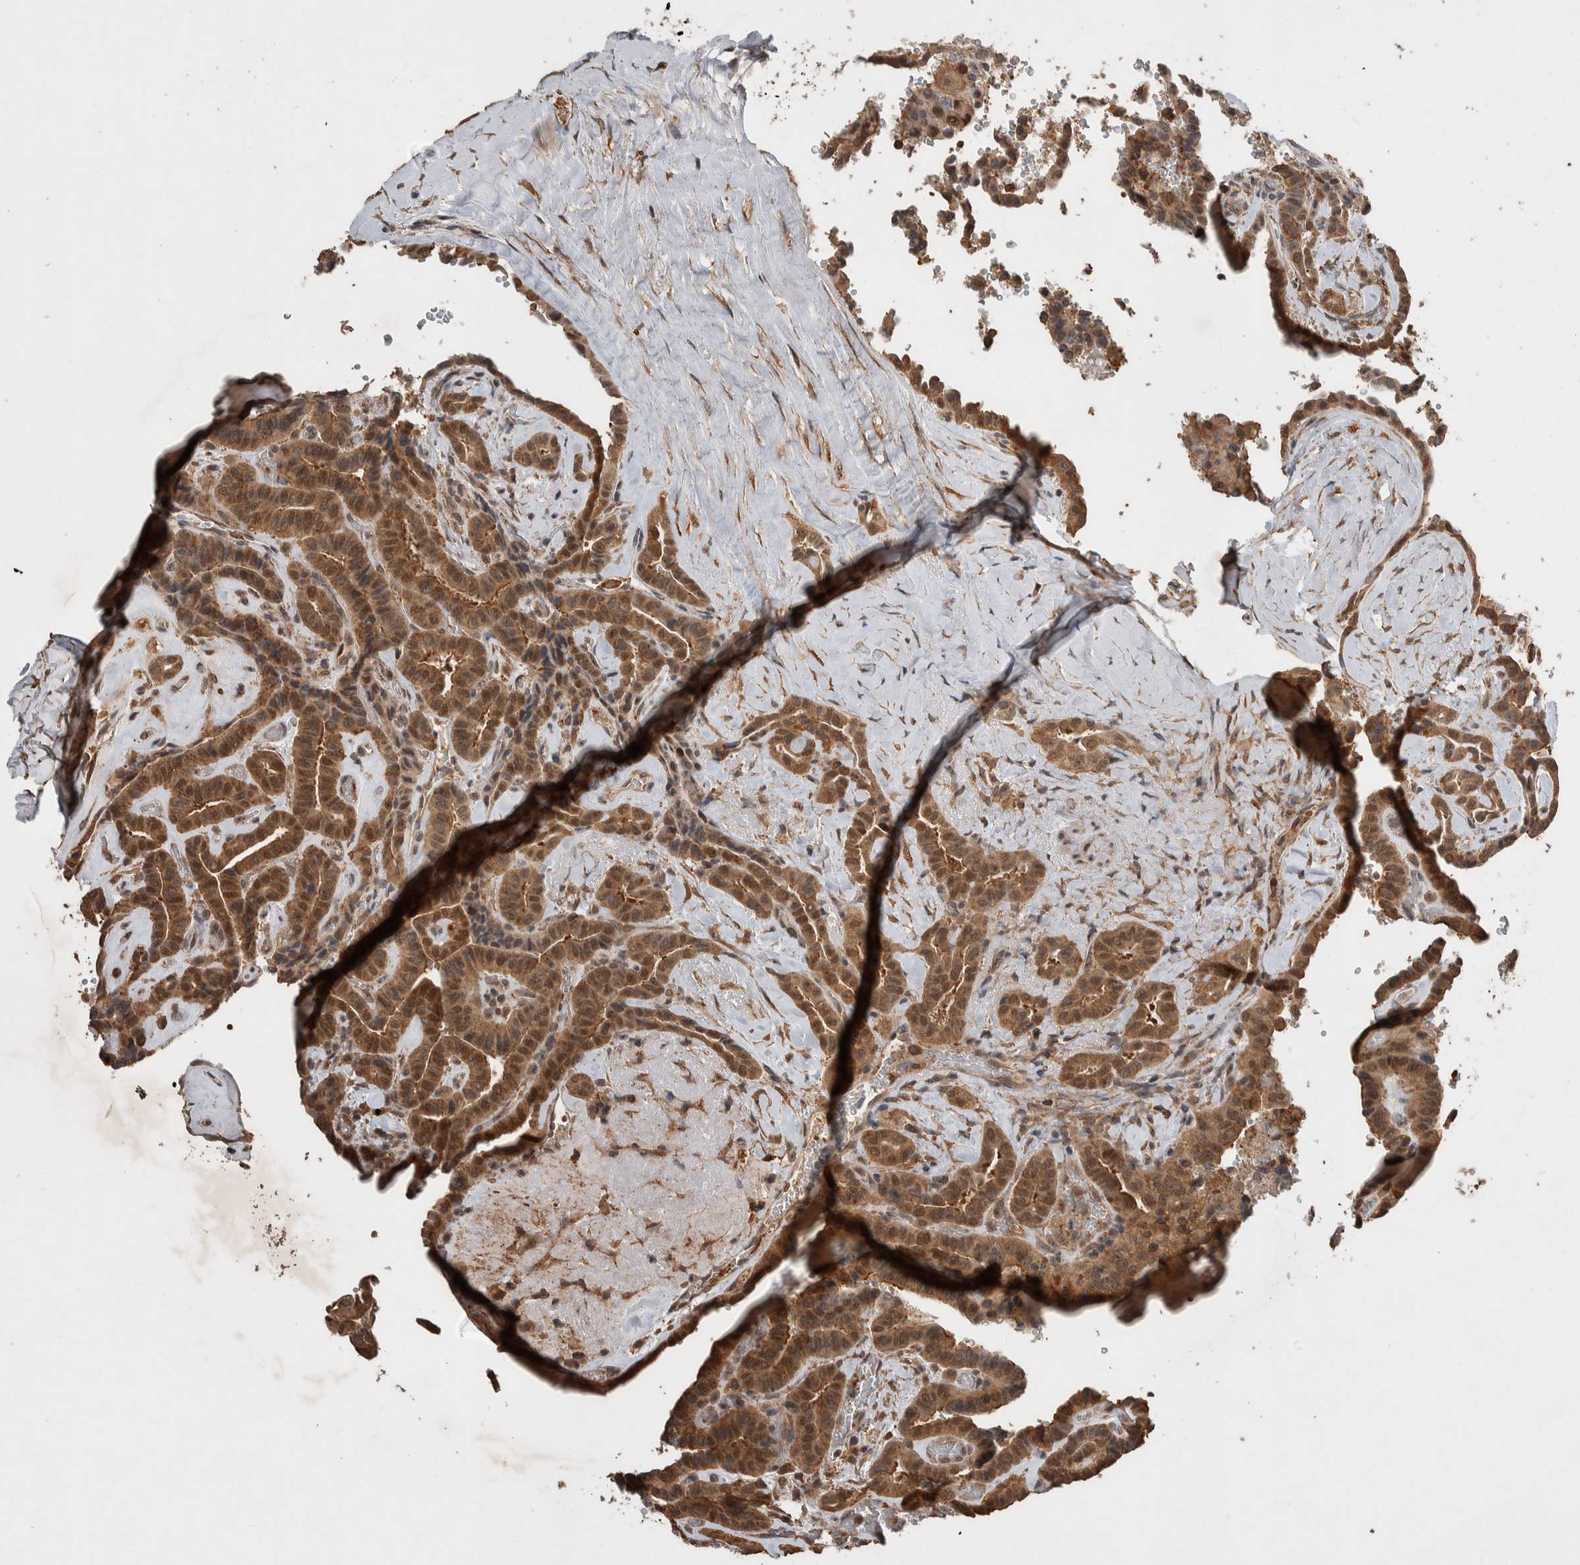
{"staining": {"intensity": "moderate", "quantity": ">75%", "location": "cytoplasmic/membranous,nuclear"}, "tissue": "thyroid cancer", "cell_type": "Tumor cells", "image_type": "cancer", "snomed": [{"axis": "morphology", "description": "Papillary adenocarcinoma, NOS"}, {"axis": "topography", "description": "Thyroid gland"}], "caption": "This image shows immunohistochemistry (IHC) staining of thyroid cancer (papillary adenocarcinoma), with medium moderate cytoplasmic/membranous and nuclear positivity in approximately >75% of tumor cells.", "gene": "DVL2", "patient": {"sex": "male", "age": 77}}